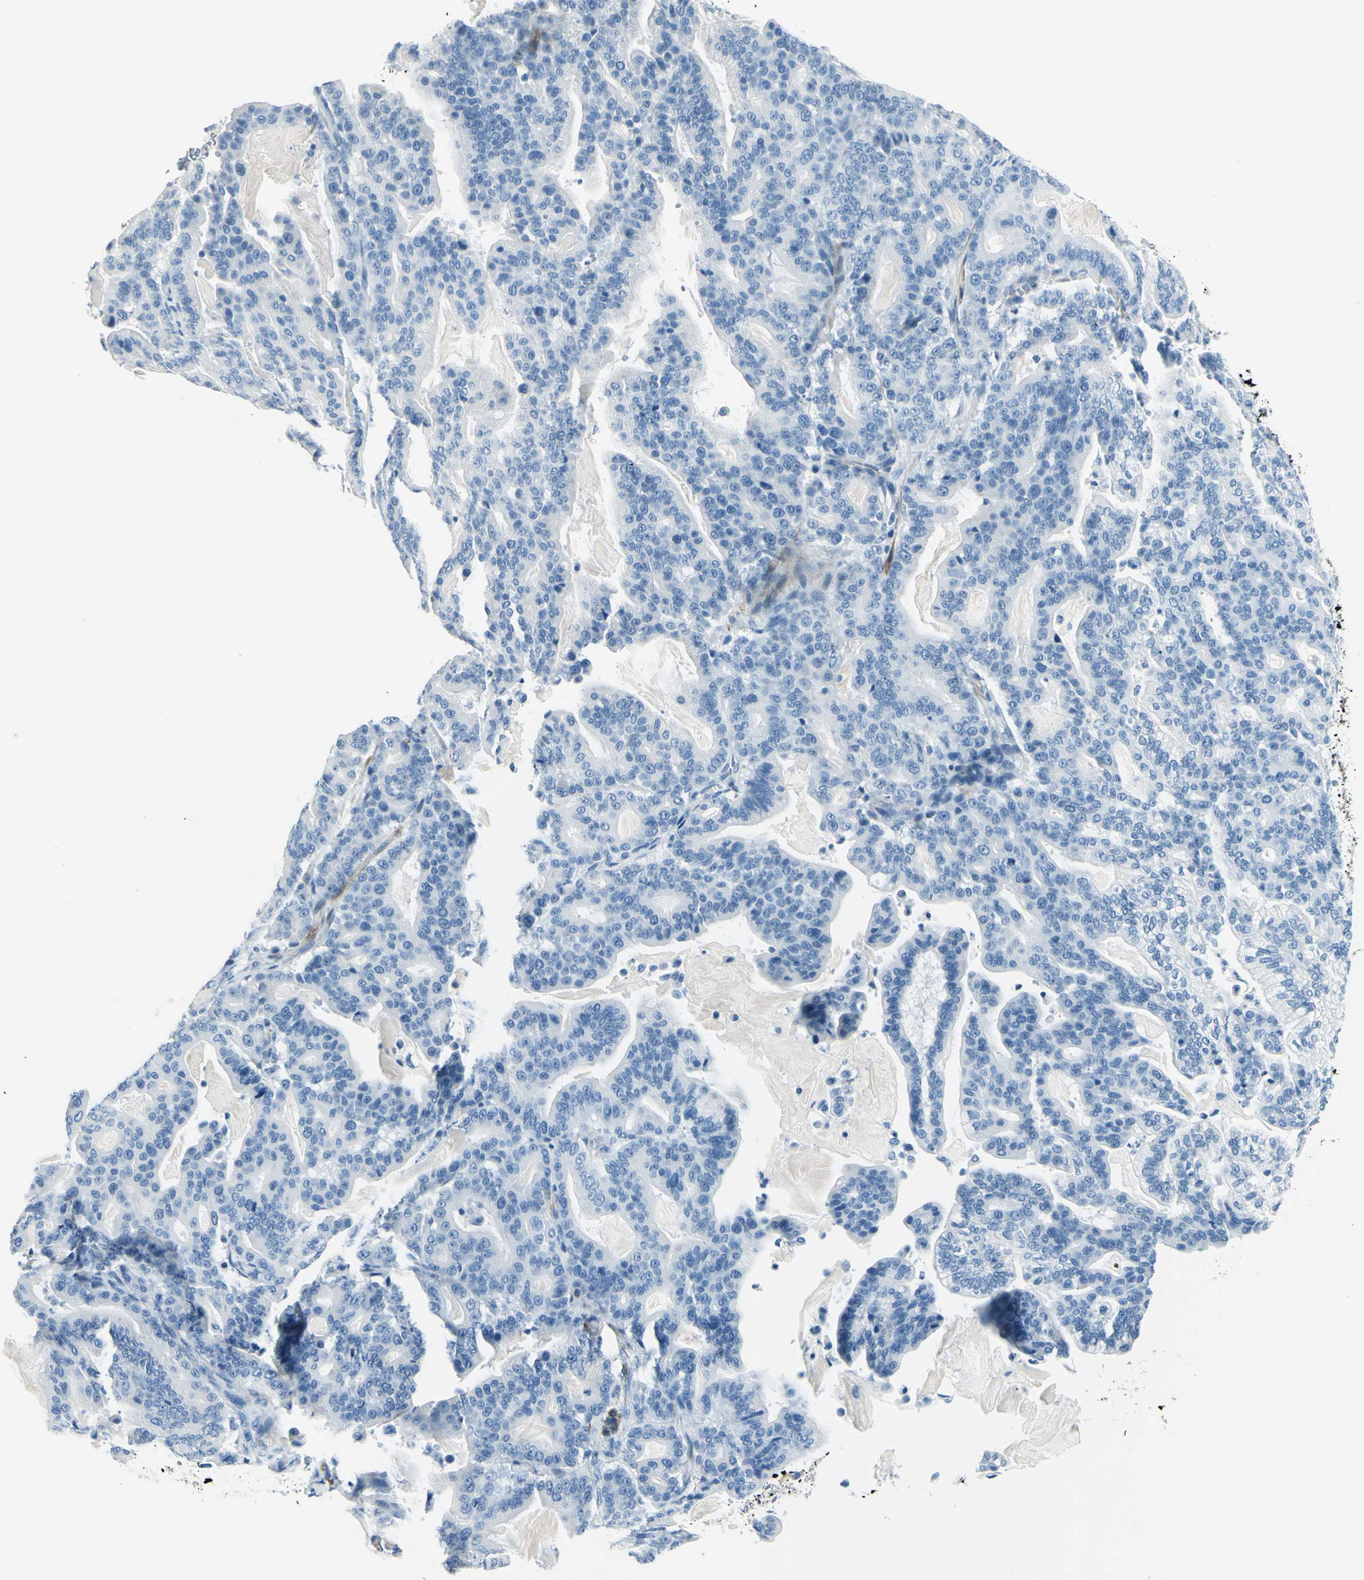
{"staining": {"intensity": "negative", "quantity": "none", "location": "none"}, "tissue": "pancreatic cancer", "cell_type": "Tumor cells", "image_type": "cancer", "snomed": [{"axis": "morphology", "description": "Adenocarcinoma, NOS"}, {"axis": "topography", "description": "Pancreas"}], "caption": "IHC photomicrograph of pancreatic cancer (adenocarcinoma) stained for a protein (brown), which shows no staining in tumor cells.", "gene": "CDH15", "patient": {"sex": "male", "age": 63}}